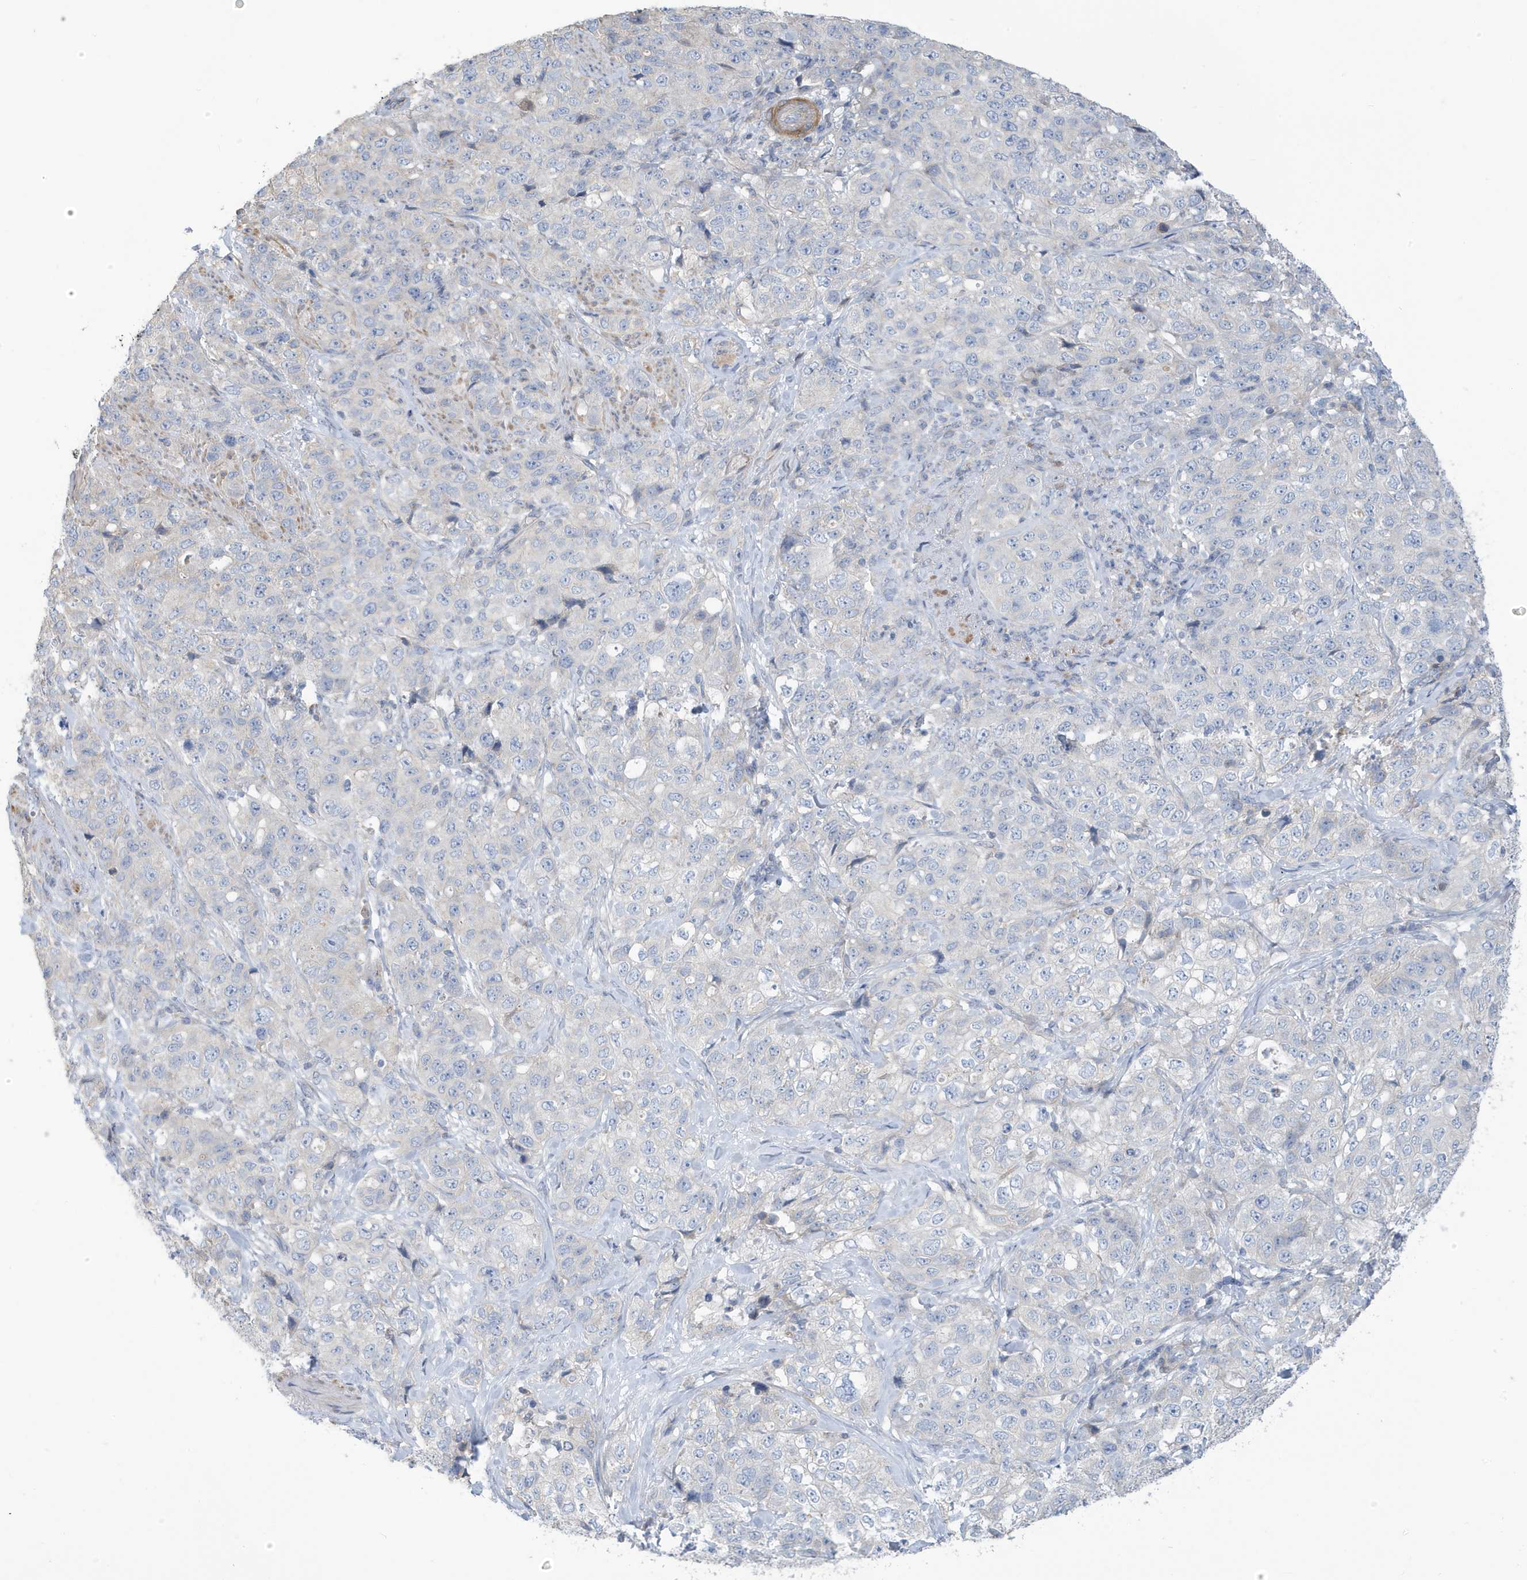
{"staining": {"intensity": "negative", "quantity": "none", "location": "none"}, "tissue": "stomach cancer", "cell_type": "Tumor cells", "image_type": "cancer", "snomed": [{"axis": "morphology", "description": "Adenocarcinoma, NOS"}, {"axis": "topography", "description": "Stomach"}], "caption": "IHC micrograph of neoplastic tissue: human stomach adenocarcinoma stained with DAB (3,3'-diaminobenzidine) displays no significant protein expression in tumor cells.", "gene": "ATP13A5", "patient": {"sex": "male", "age": 48}}